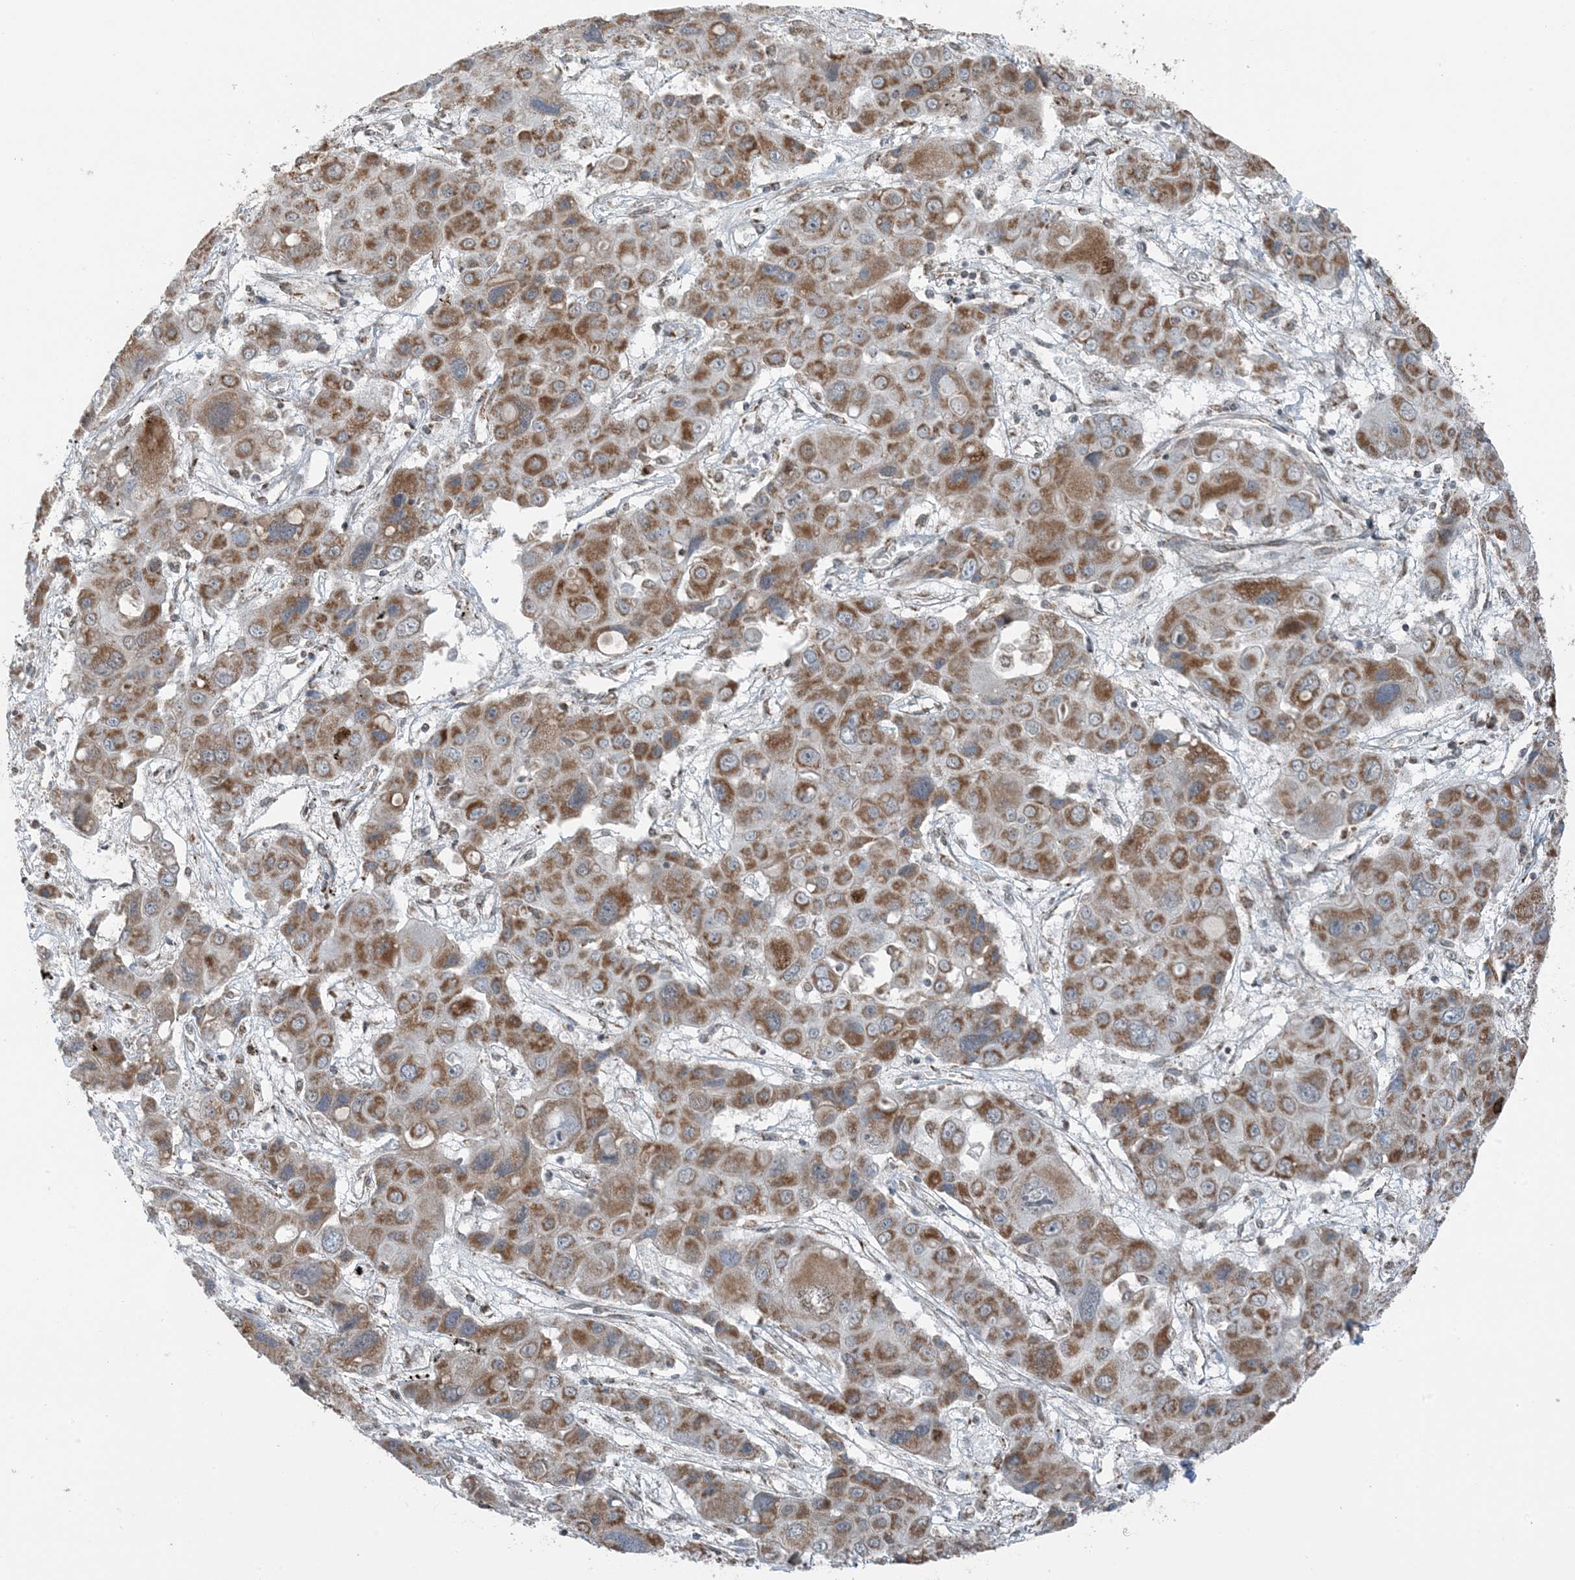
{"staining": {"intensity": "moderate", "quantity": ">75%", "location": "cytoplasmic/membranous"}, "tissue": "liver cancer", "cell_type": "Tumor cells", "image_type": "cancer", "snomed": [{"axis": "morphology", "description": "Cholangiocarcinoma"}, {"axis": "topography", "description": "Liver"}], "caption": "Immunohistochemical staining of cholangiocarcinoma (liver) reveals moderate cytoplasmic/membranous protein expression in approximately >75% of tumor cells.", "gene": "PILRB", "patient": {"sex": "male", "age": 67}}